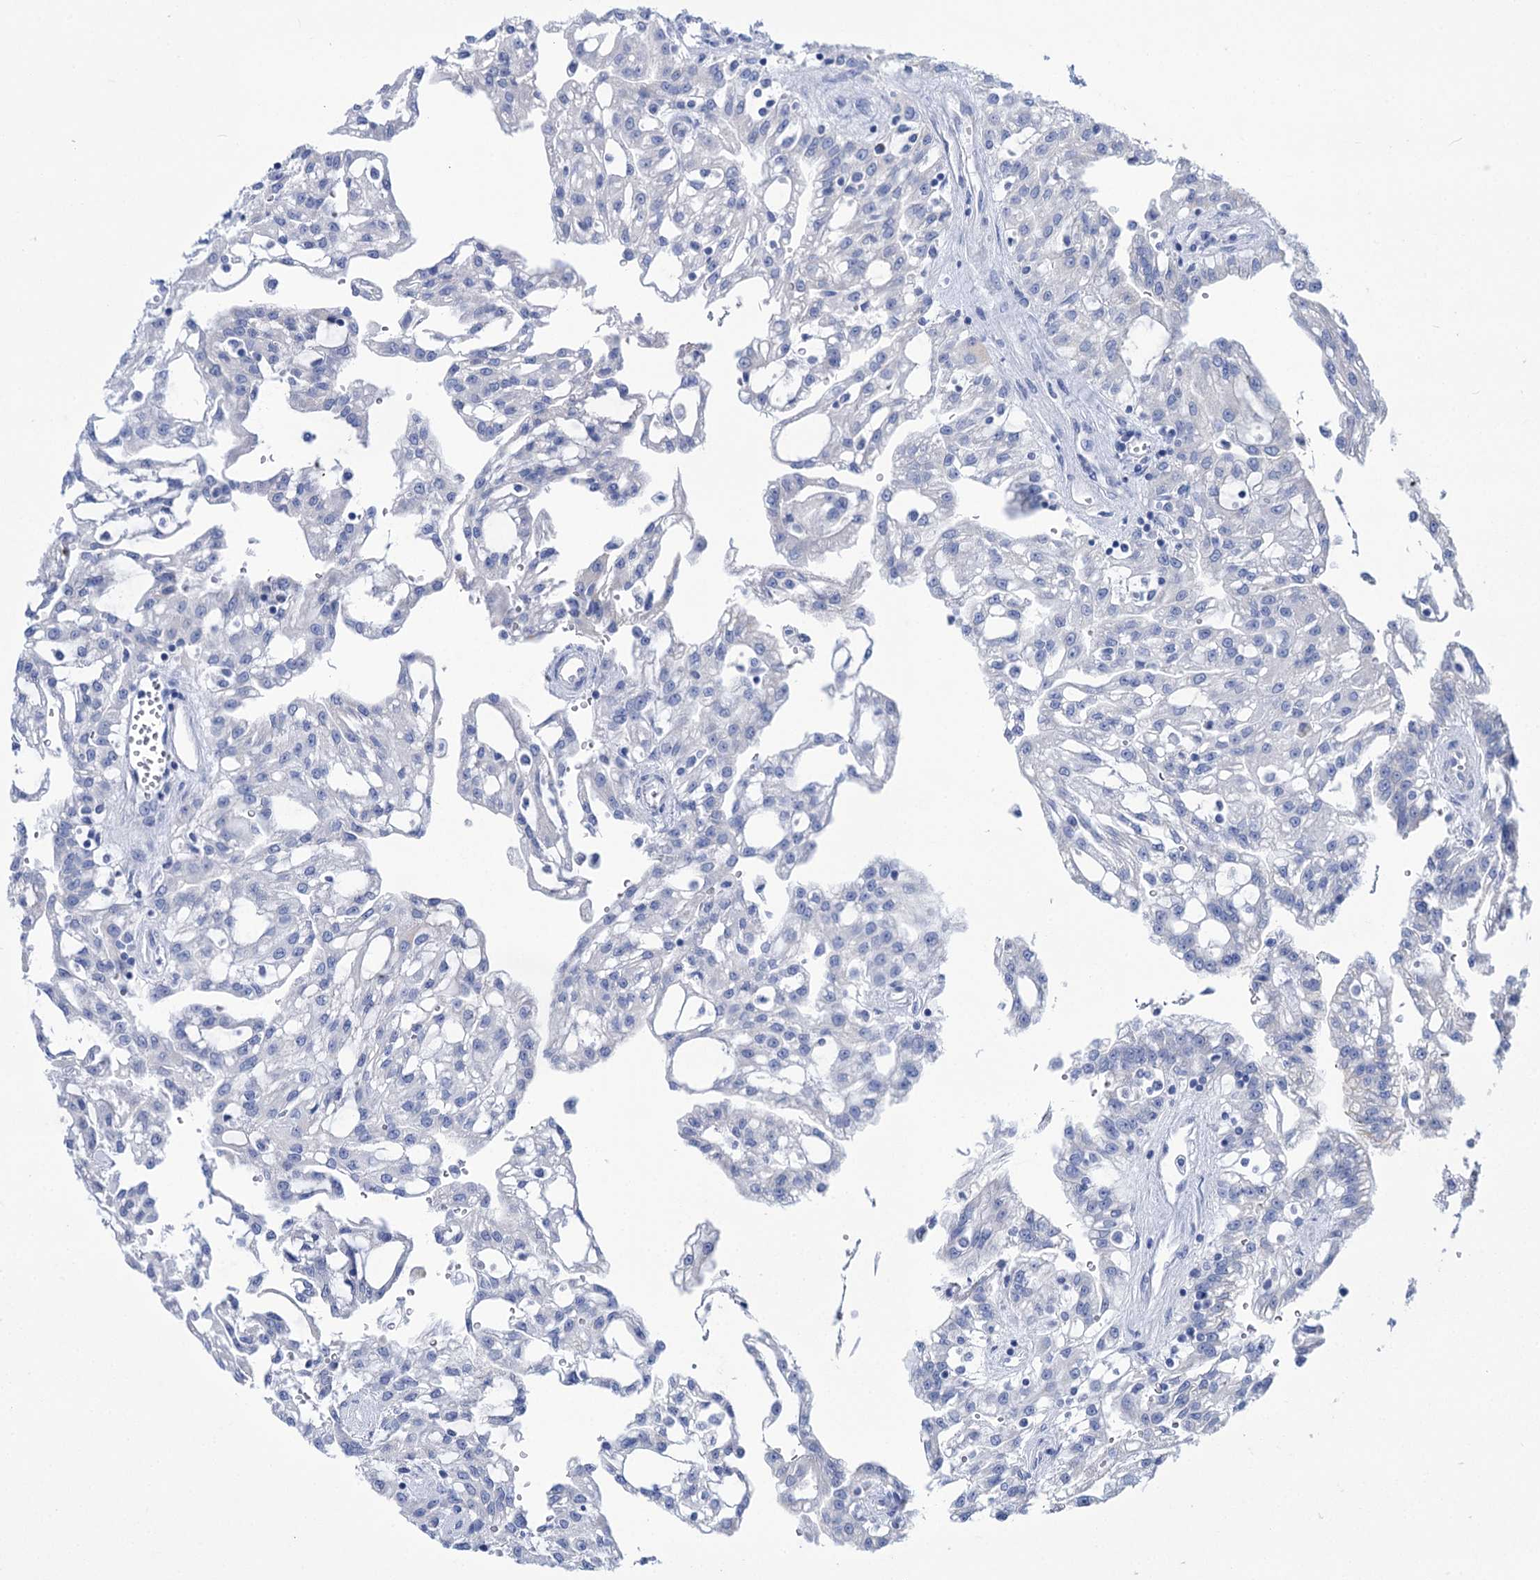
{"staining": {"intensity": "negative", "quantity": "none", "location": "none"}, "tissue": "renal cancer", "cell_type": "Tumor cells", "image_type": "cancer", "snomed": [{"axis": "morphology", "description": "Adenocarcinoma, NOS"}, {"axis": "topography", "description": "Kidney"}], "caption": "A photomicrograph of human renal cancer is negative for staining in tumor cells.", "gene": "FBXW12", "patient": {"sex": "male", "age": 63}}